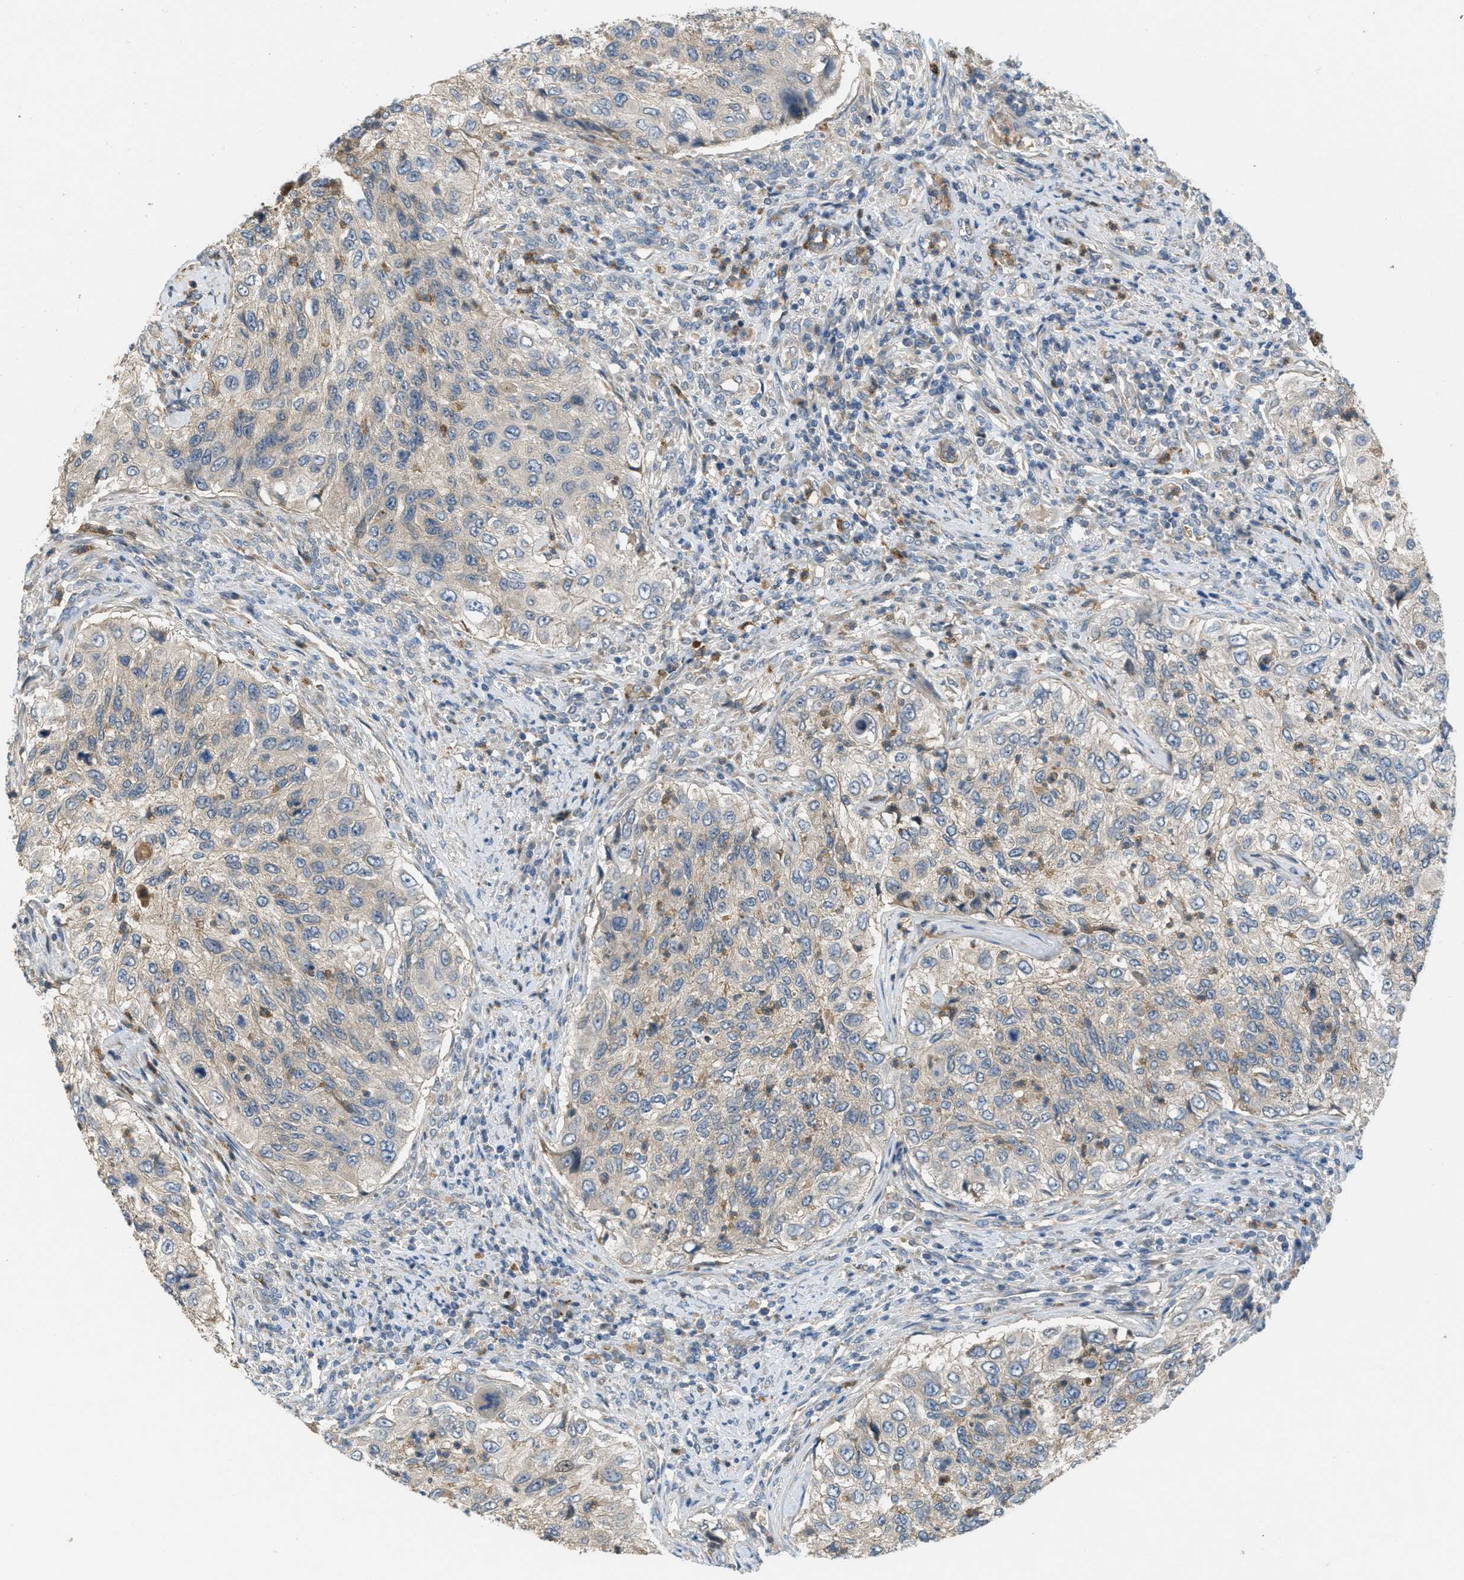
{"staining": {"intensity": "weak", "quantity": ">75%", "location": "cytoplasmic/membranous"}, "tissue": "urothelial cancer", "cell_type": "Tumor cells", "image_type": "cancer", "snomed": [{"axis": "morphology", "description": "Urothelial carcinoma, High grade"}, {"axis": "topography", "description": "Urinary bladder"}], "caption": "Immunohistochemistry of urothelial cancer demonstrates low levels of weak cytoplasmic/membranous positivity in about >75% of tumor cells.", "gene": "ADCY6", "patient": {"sex": "female", "age": 60}}